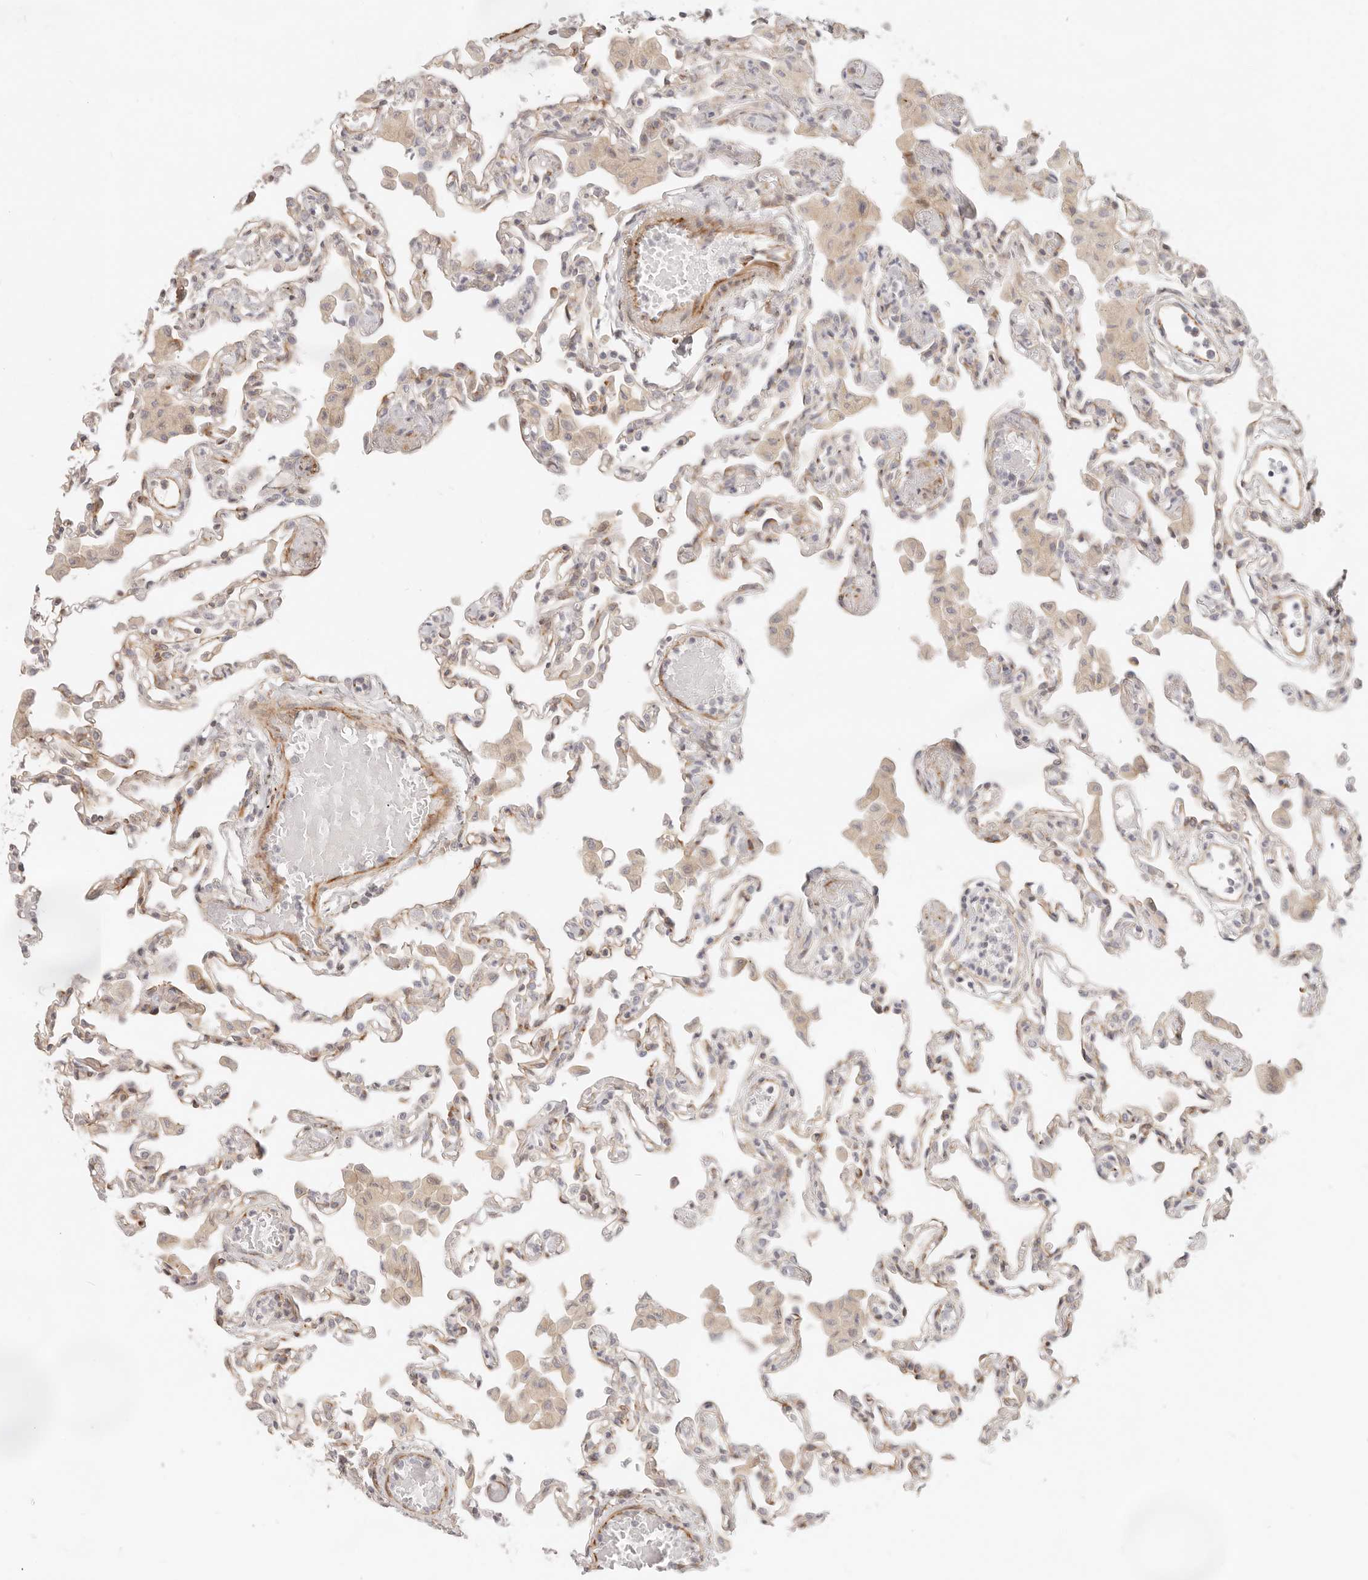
{"staining": {"intensity": "weak", "quantity": "<25%", "location": "cytoplasmic/membranous"}, "tissue": "lung", "cell_type": "Alveolar cells", "image_type": "normal", "snomed": [{"axis": "morphology", "description": "Normal tissue, NOS"}, {"axis": "topography", "description": "Bronchus"}, {"axis": "topography", "description": "Lung"}], "caption": "This is an immunohistochemistry photomicrograph of normal lung. There is no positivity in alveolar cells.", "gene": "SASS6", "patient": {"sex": "female", "age": 49}}